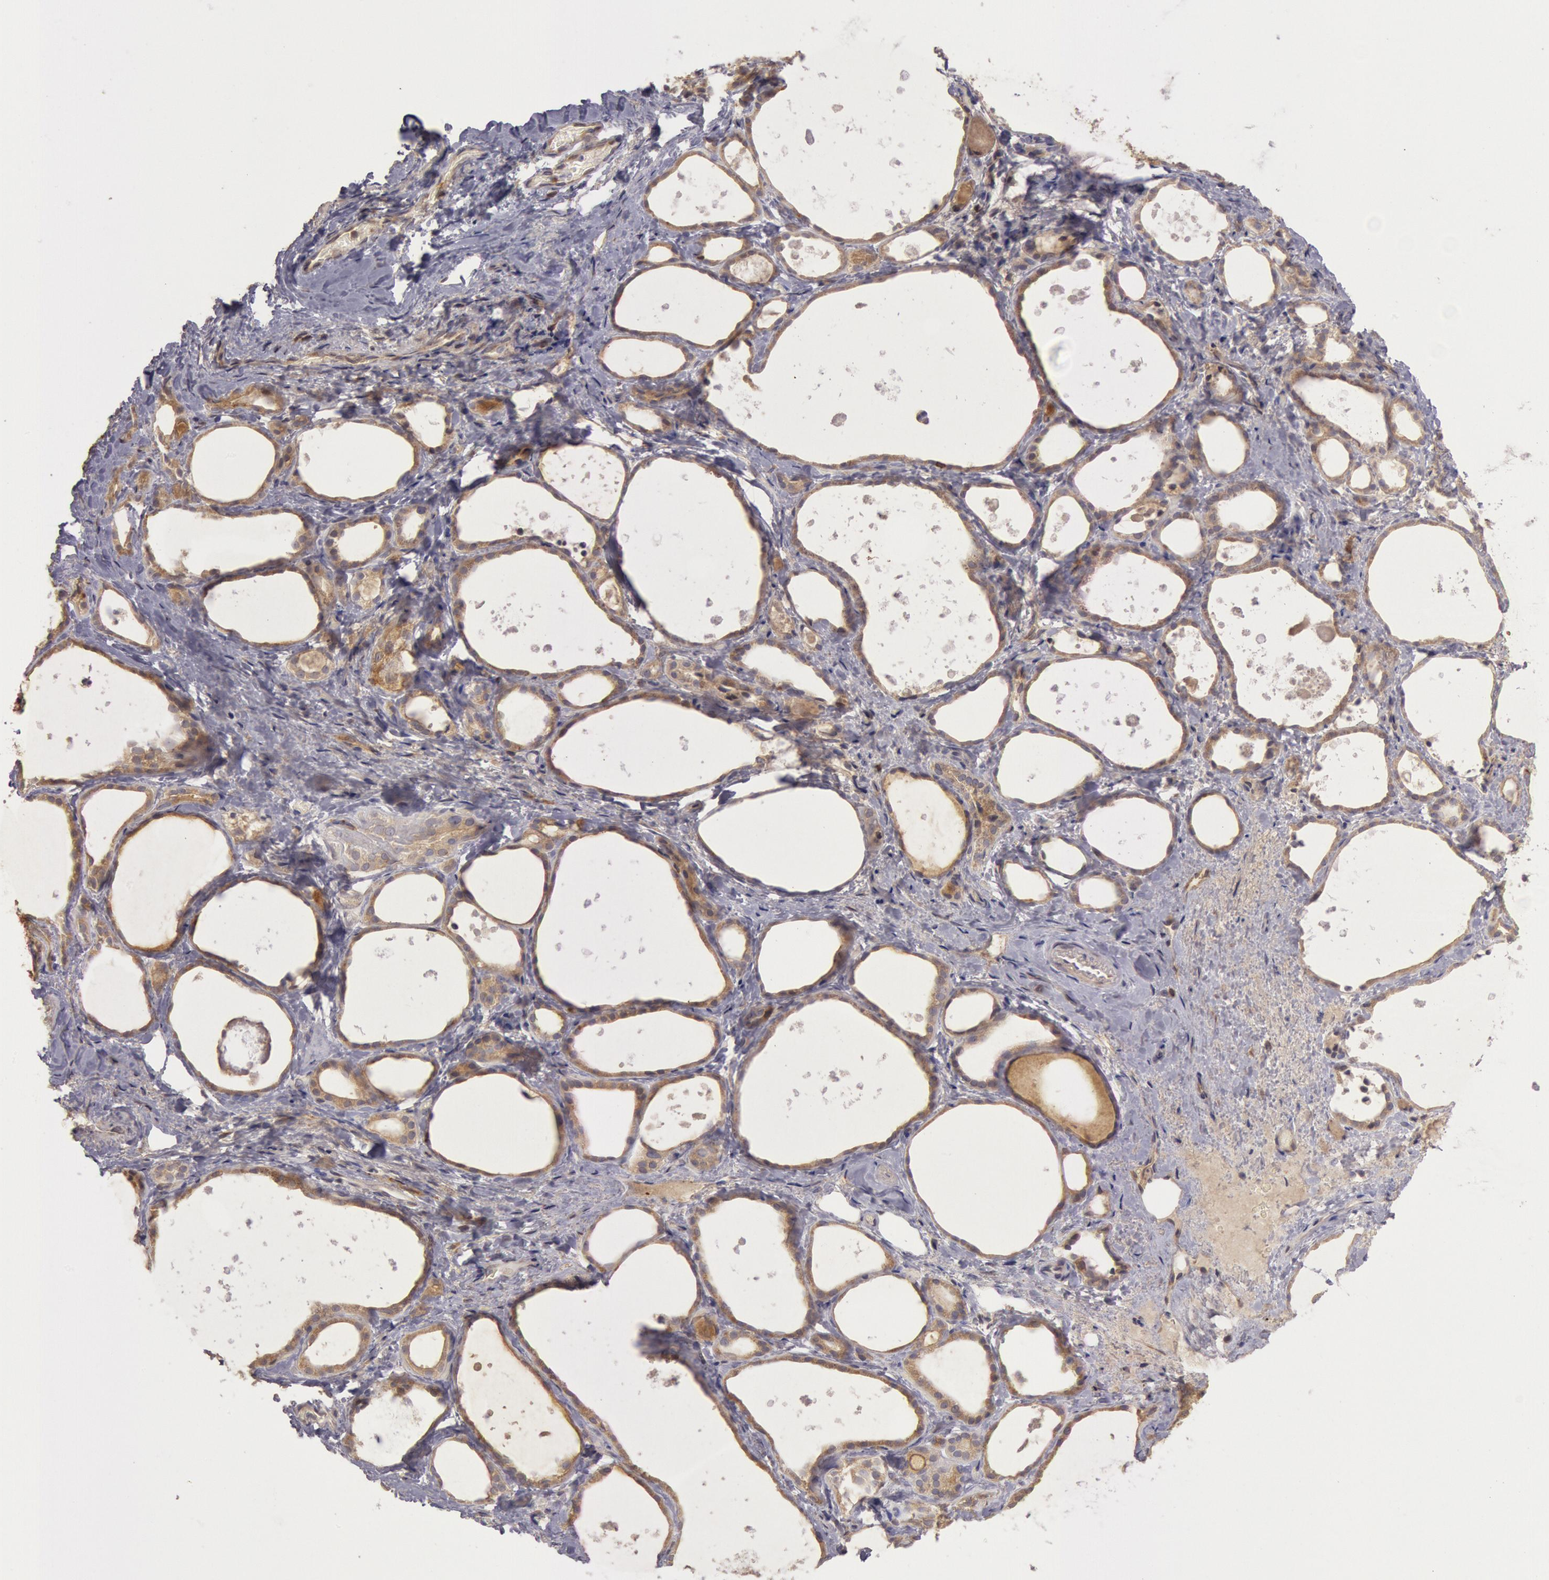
{"staining": {"intensity": "moderate", "quantity": ">75%", "location": "cytoplasmic/membranous"}, "tissue": "thyroid gland", "cell_type": "Glandular cells", "image_type": "normal", "snomed": [{"axis": "morphology", "description": "Normal tissue, NOS"}, {"axis": "topography", "description": "Thyroid gland"}], "caption": "Protein expression analysis of normal human thyroid gland reveals moderate cytoplasmic/membranous expression in approximately >75% of glandular cells.", "gene": "NMT2", "patient": {"sex": "female", "age": 75}}